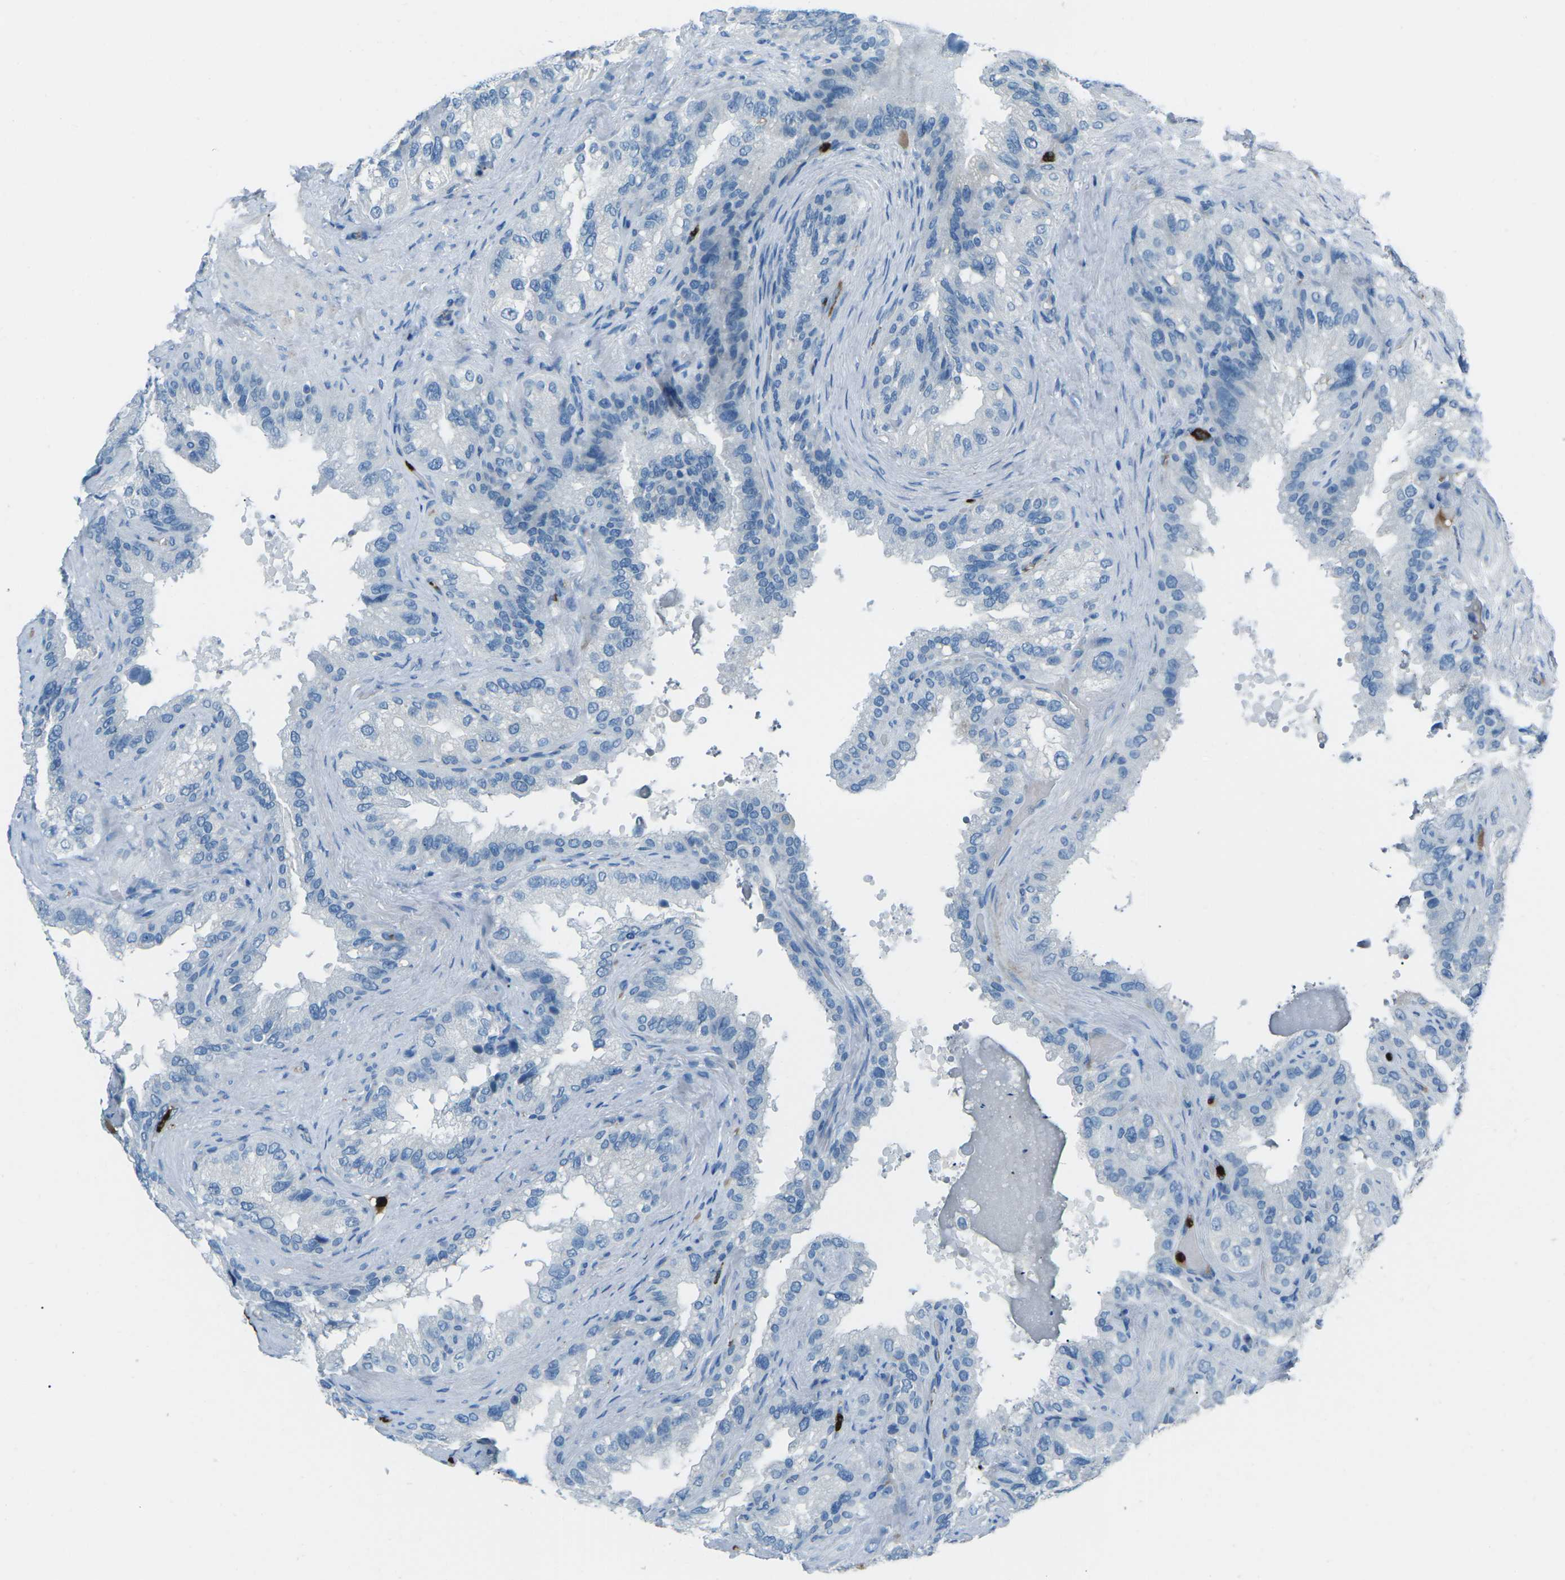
{"staining": {"intensity": "negative", "quantity": "none", "location": "none"}, "tissue": "seminal vesicle", "cell_type": "Glandular cells", "image_type": "normal", "snomed": [{"axis": "morphology", "description": "Normal tissue, NOS"}, {"axis": "topography", "description": "Seminal veicle"}], "caption": "The immunohistochemistry image has no significant expression in glandular cells of seminal vesicle. Brightfield microscopy of immunohistochemistry (IHC) stained with DAB (brown) and hematoxylin (blue), captured at high magnification.", "gene": "FCN1", "patient": {"sex": "male", "age": 68}}